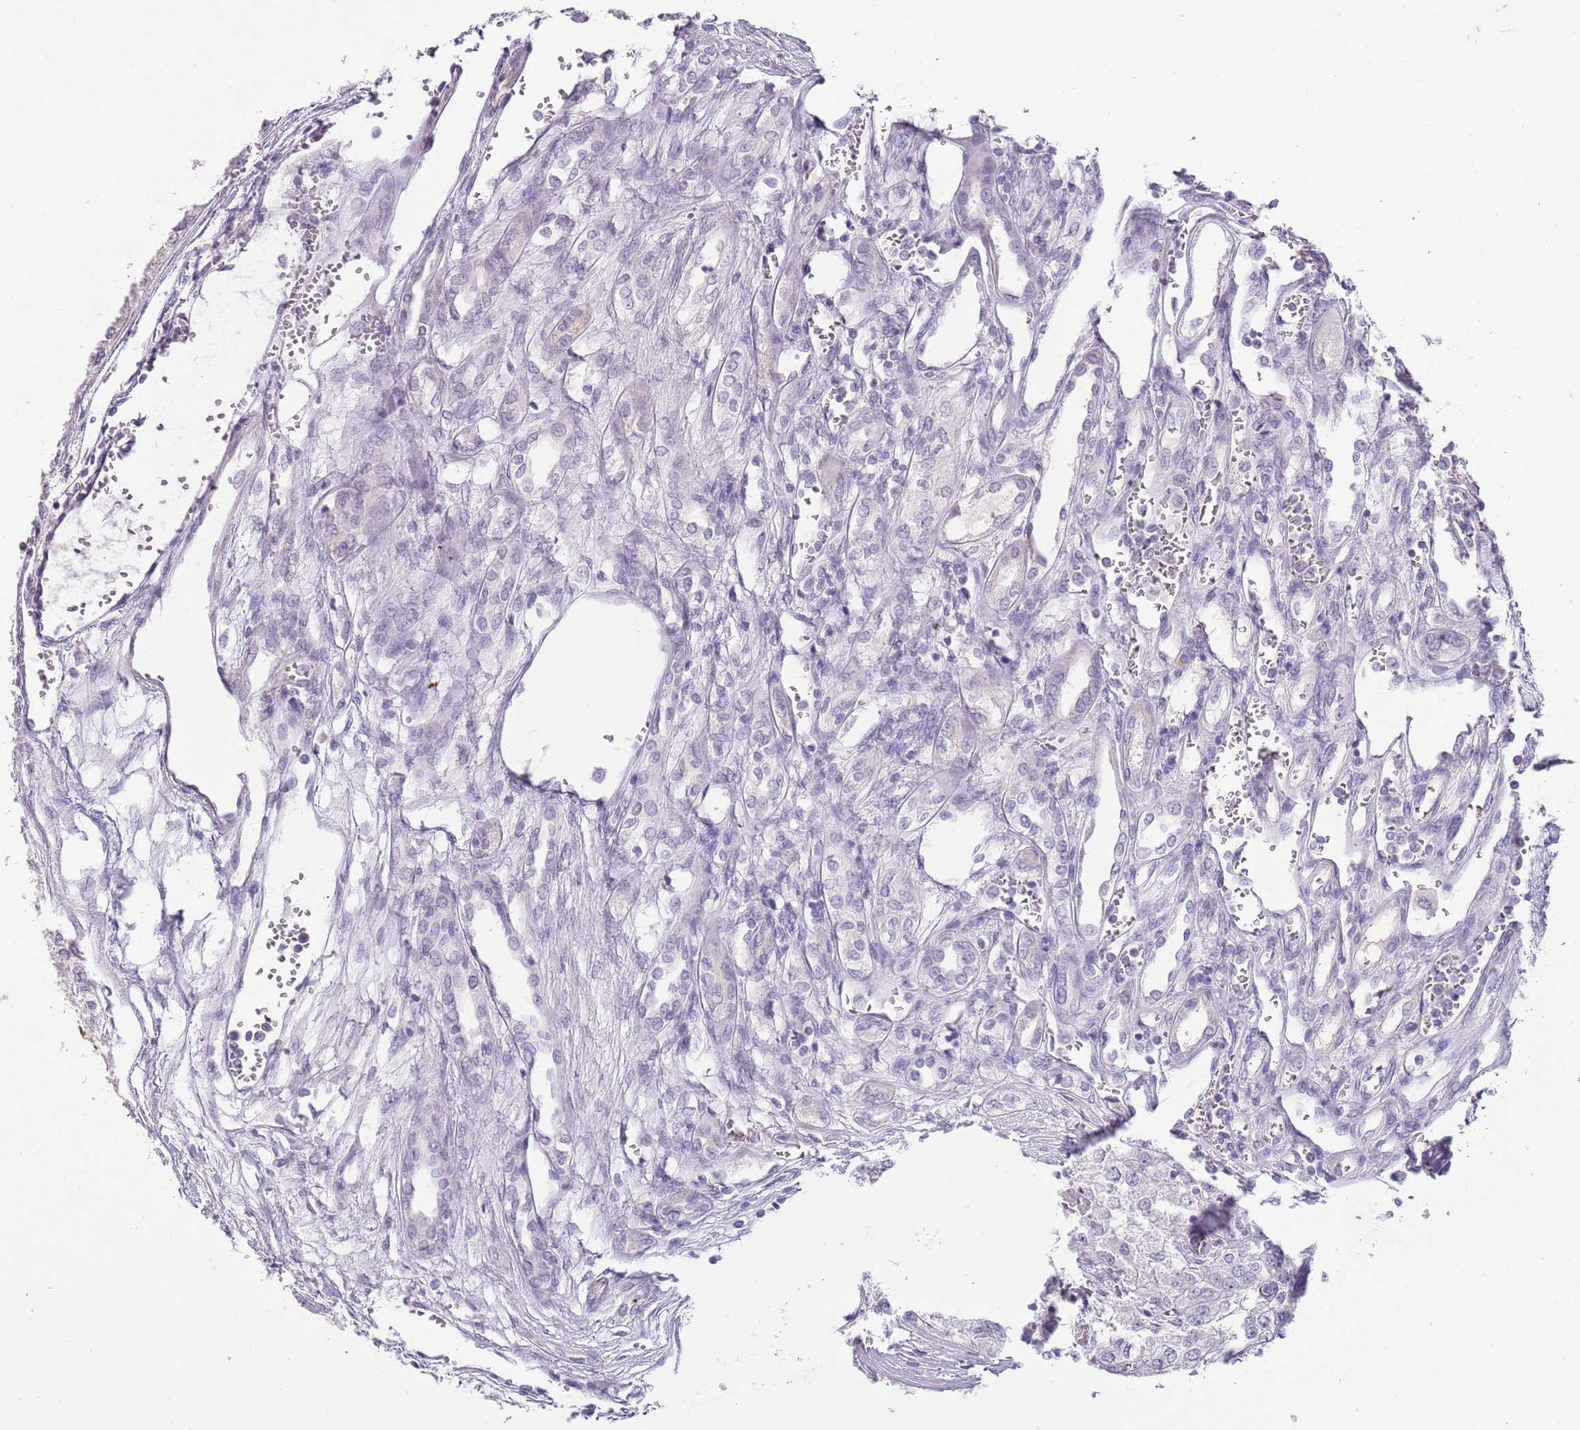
{"staining": {"intensity": "negative", "quantity": "none", "location": "none"}, "tissue": "renal cancer", "cell_type": "Tumor cells", "image_type": "cancer", "snomed": [{"axis": "morphology", "description": "Adenocarcinoma, NOS"}, {"axis": "topography", "description": "Kidney"}], "caption": "DAB (3,3'-diaminobenzidine) immunohistochemical staining of human adenocarcinoma (renal) shows no significant expression in tumor cells.", "gene": "SLC35E3", "patient": {"sex": "female", "age": 54}}